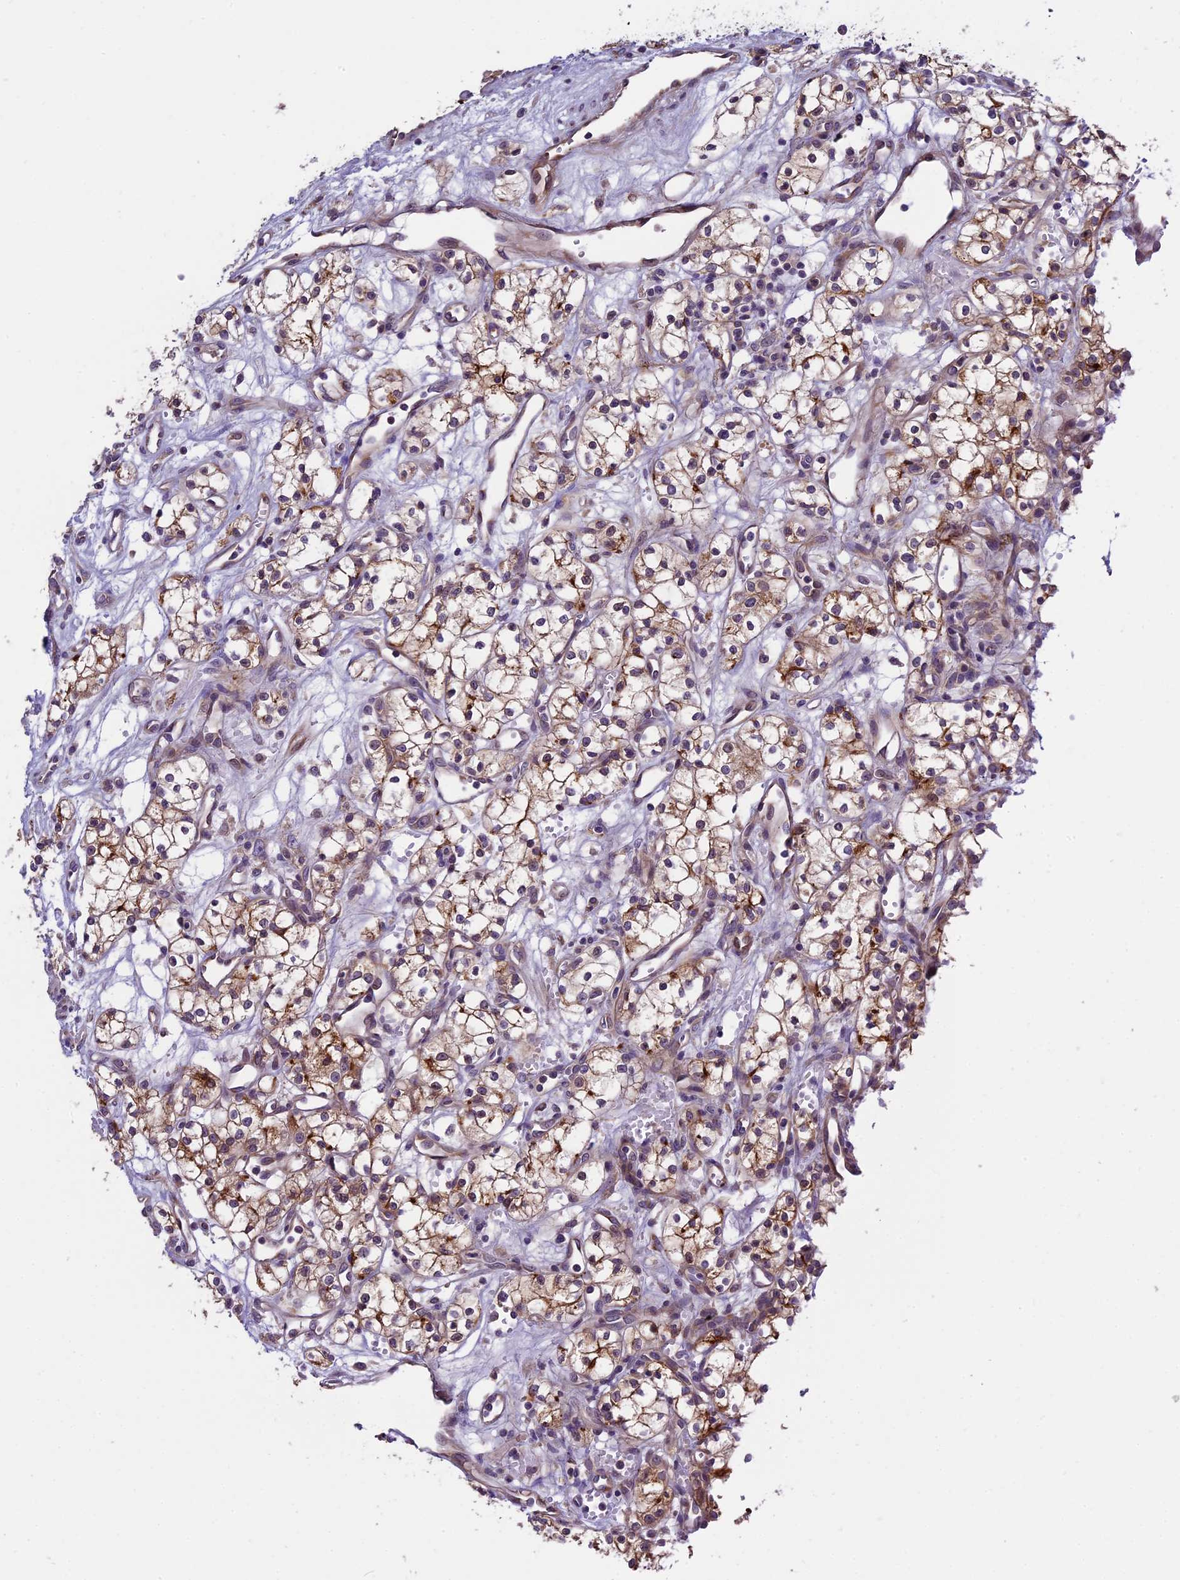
{"staining": {"intensity": "moderate", "quantity": ">75%", "location": "cytoplasmic/membranous"}, "tissue": "renal cancer", "cell_type": "Tumor cells", "image_type": "cancer", "snomed": [{"axis": "morphology", "description": "Adenocarcinoma, NOS"}, {"axis": "topography", "description": "Kidney"}], "caption": "Renal cancer stained with a brown dye shows moderate cytoplasmic/membranous positive positivity in about >75% of tumor cells.", "gene": "ABCC10", "patient": {"sex": "male", "age": 59}}